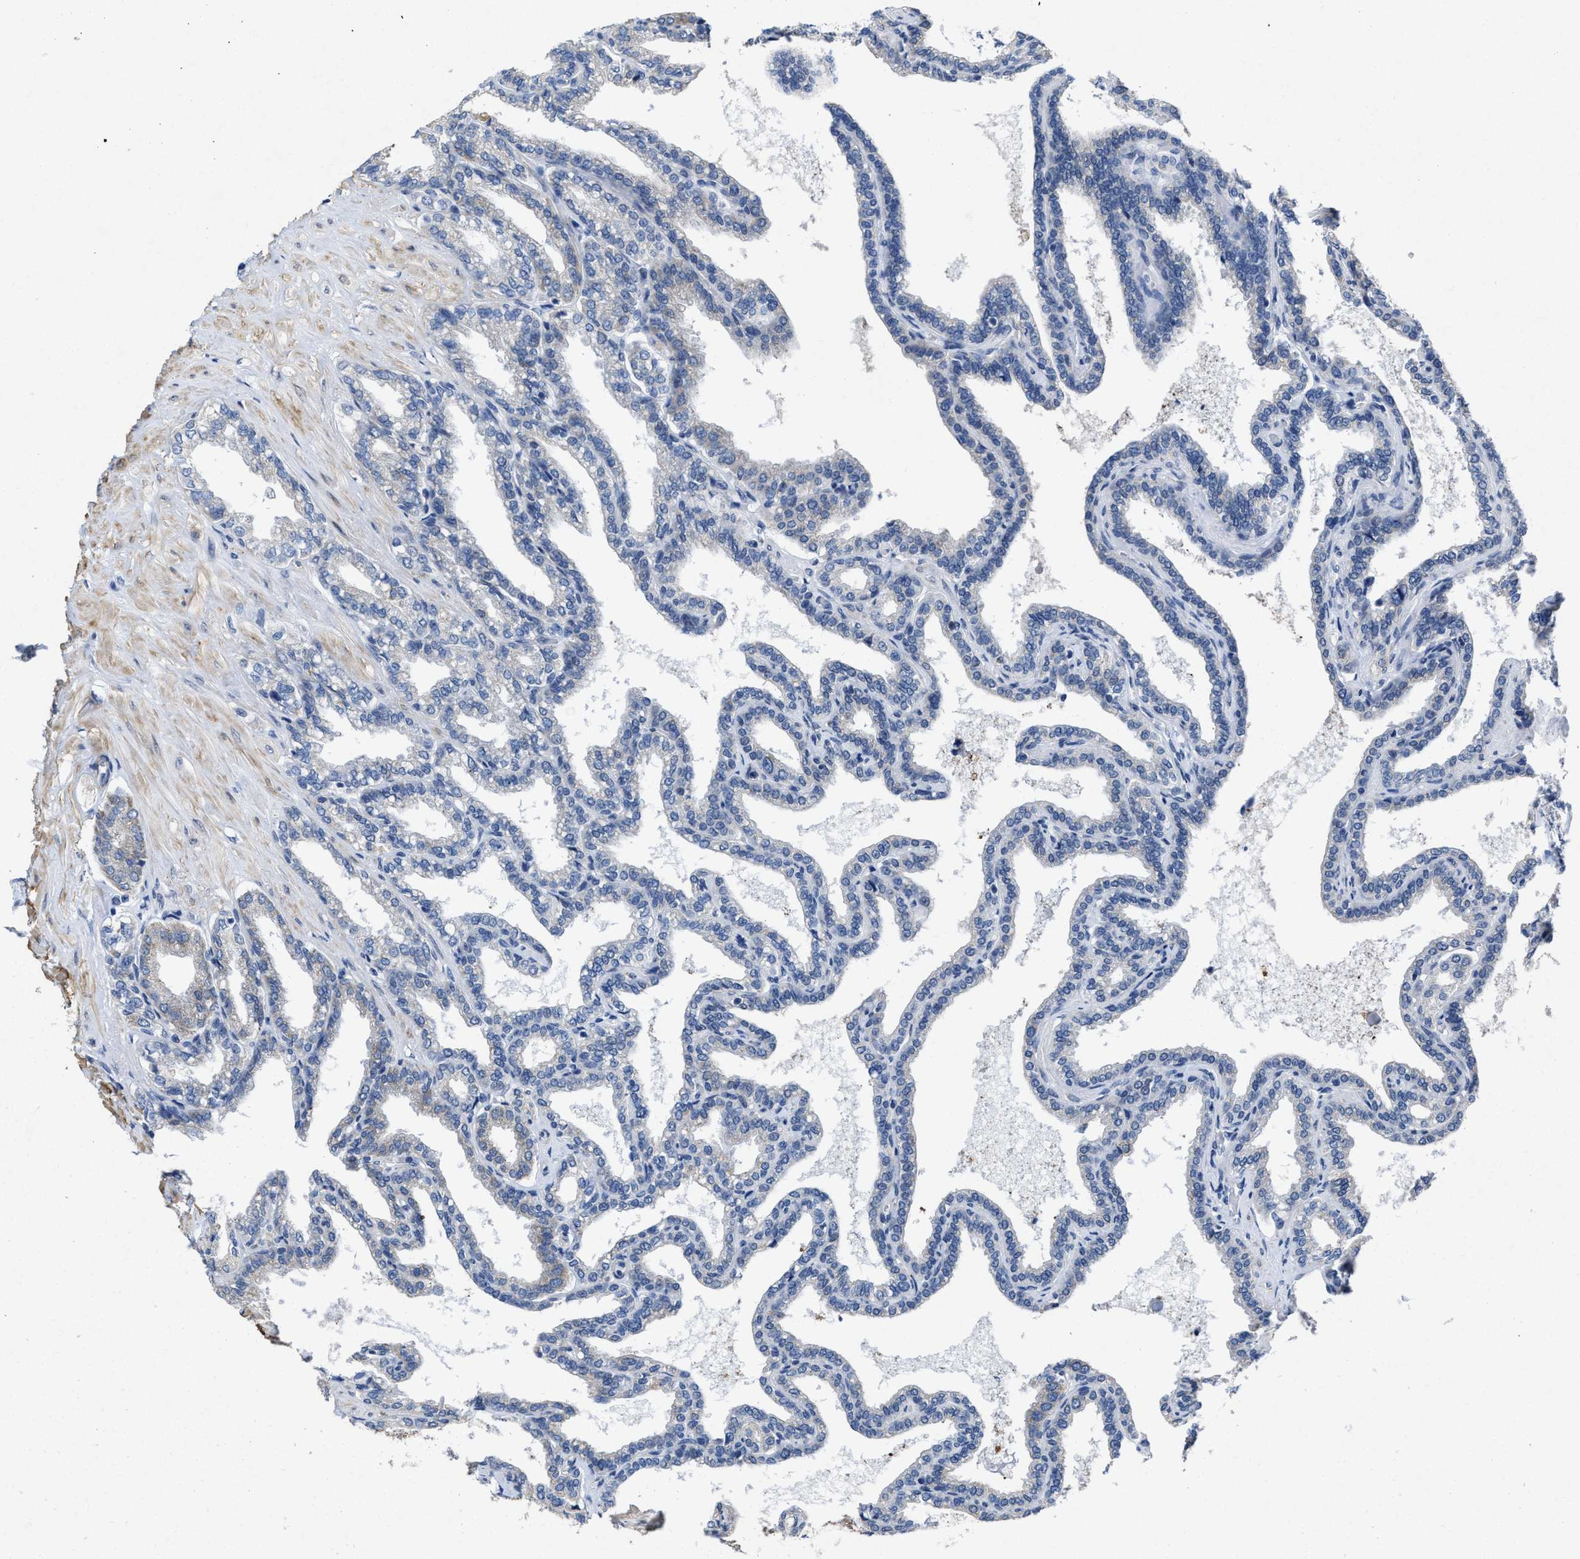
{"staining": {"intensity": "negative", "quantity": "none", "location": "none"}, "tissue": "seminal vesicle", "cell_type": "Glandular cells", "image_type": "normal", "snomed": [{"axis": "morphology", "description": "Normal tissue, NOS"}, {"axis": "topography", "description": "Seminal veicle"}], "caption": "The image displays no significant positivity in glandular cells of seminal vesicle.", "gene": "ID3", "patient": {"sex": "male", "age": 46}}